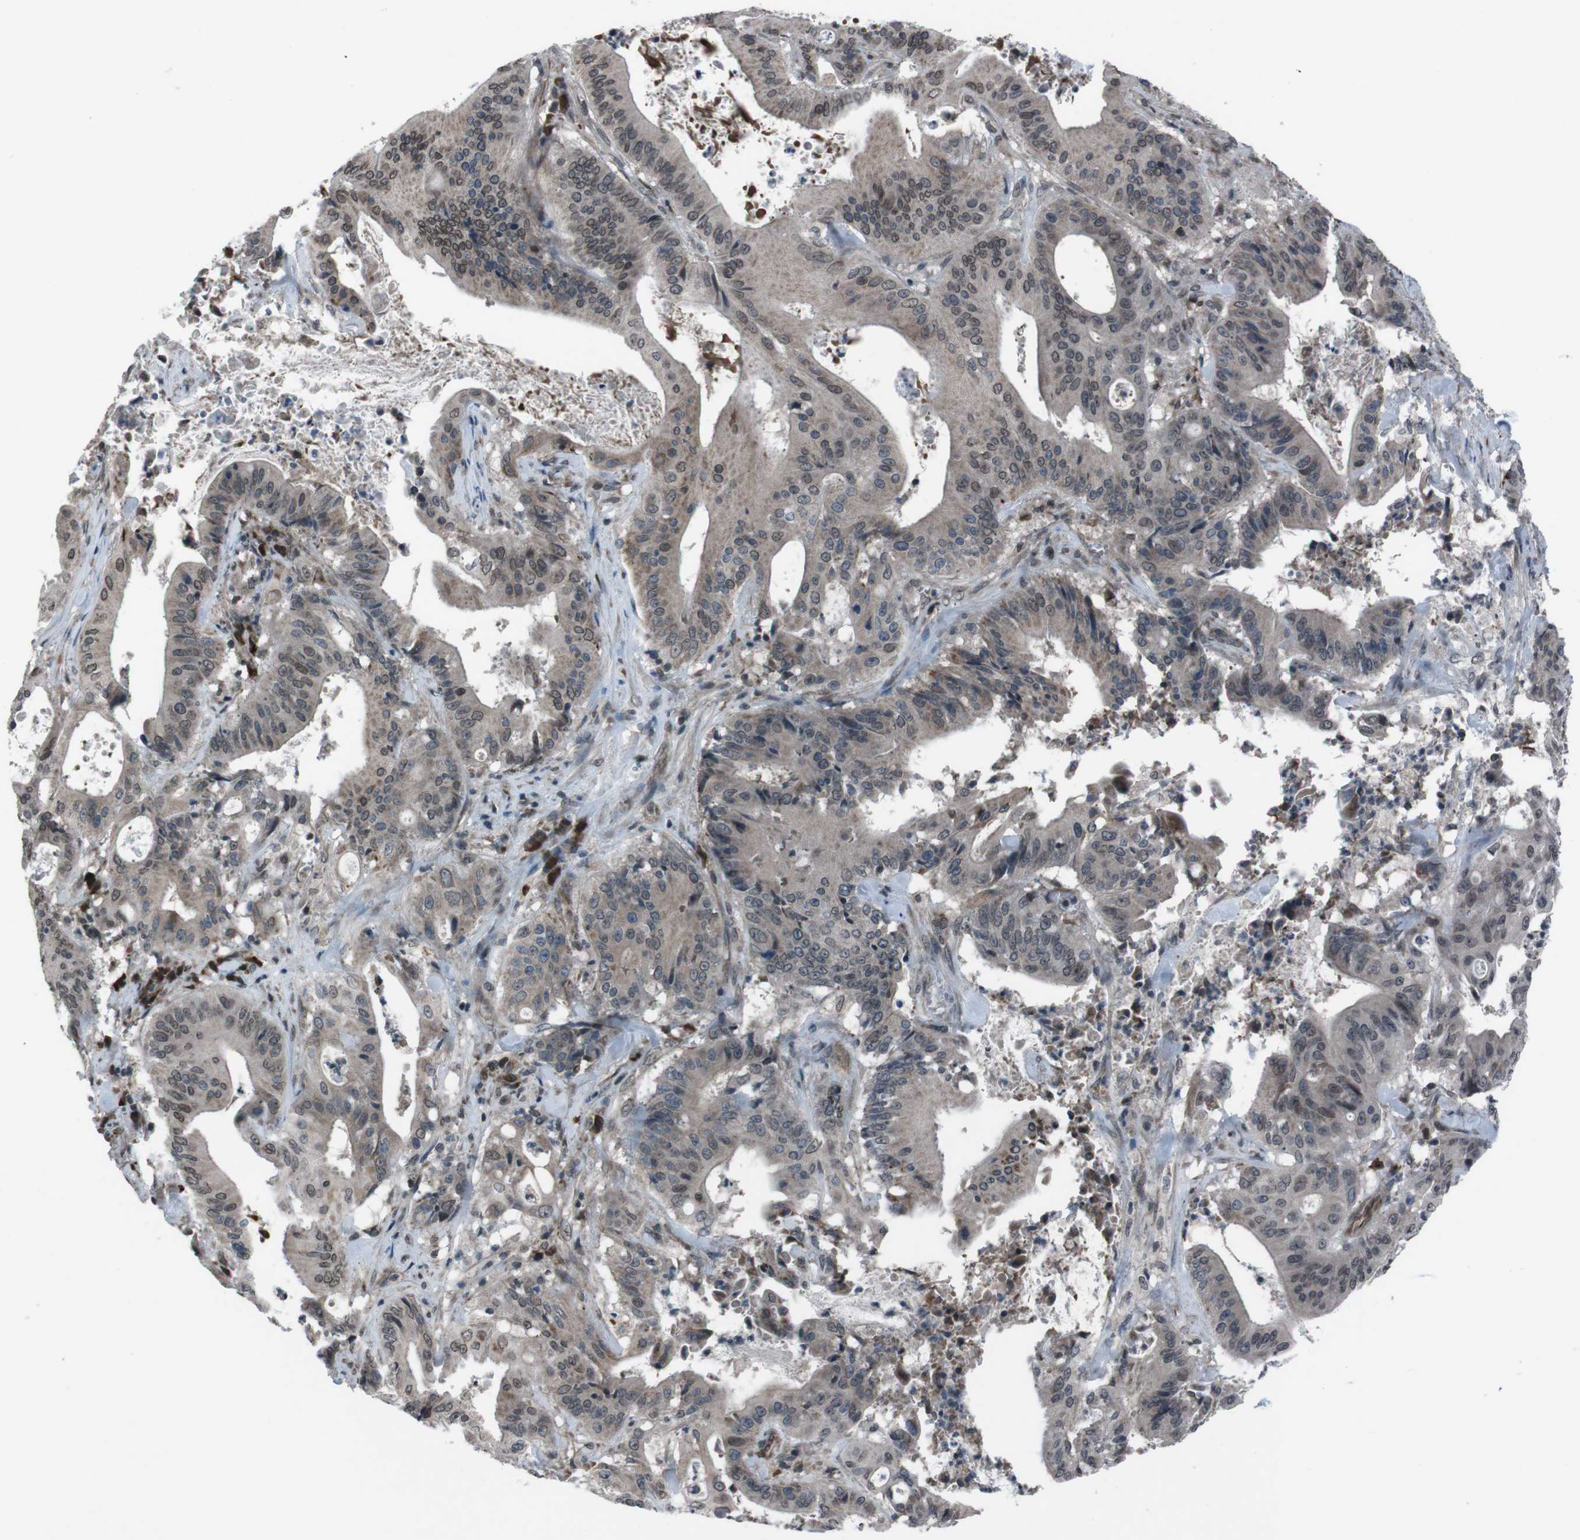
{"staining": {"intensity": "weak", "quantity": ">75%", "location": "cytoplasmic/membranous,nuclear"}, "tissue": "pancreatic cancer", "cell_type": "Tumor cells", "image_type": "cancer", "snomed": [{"axis": "morphology", "description": "Normal tissue, NOS"}, {"axis": "topography", "description": "Lymph node"}], "caption": "An immunohistochemistry image of neoplastic tissue is shown. Protein staining in brown highlights weak cytoplasmic/membranous and nuclear positivity in pancreatic cancer within tumor cells.", "gene": "SS18L1", "patient": {"sex": "male", "age": 62}}